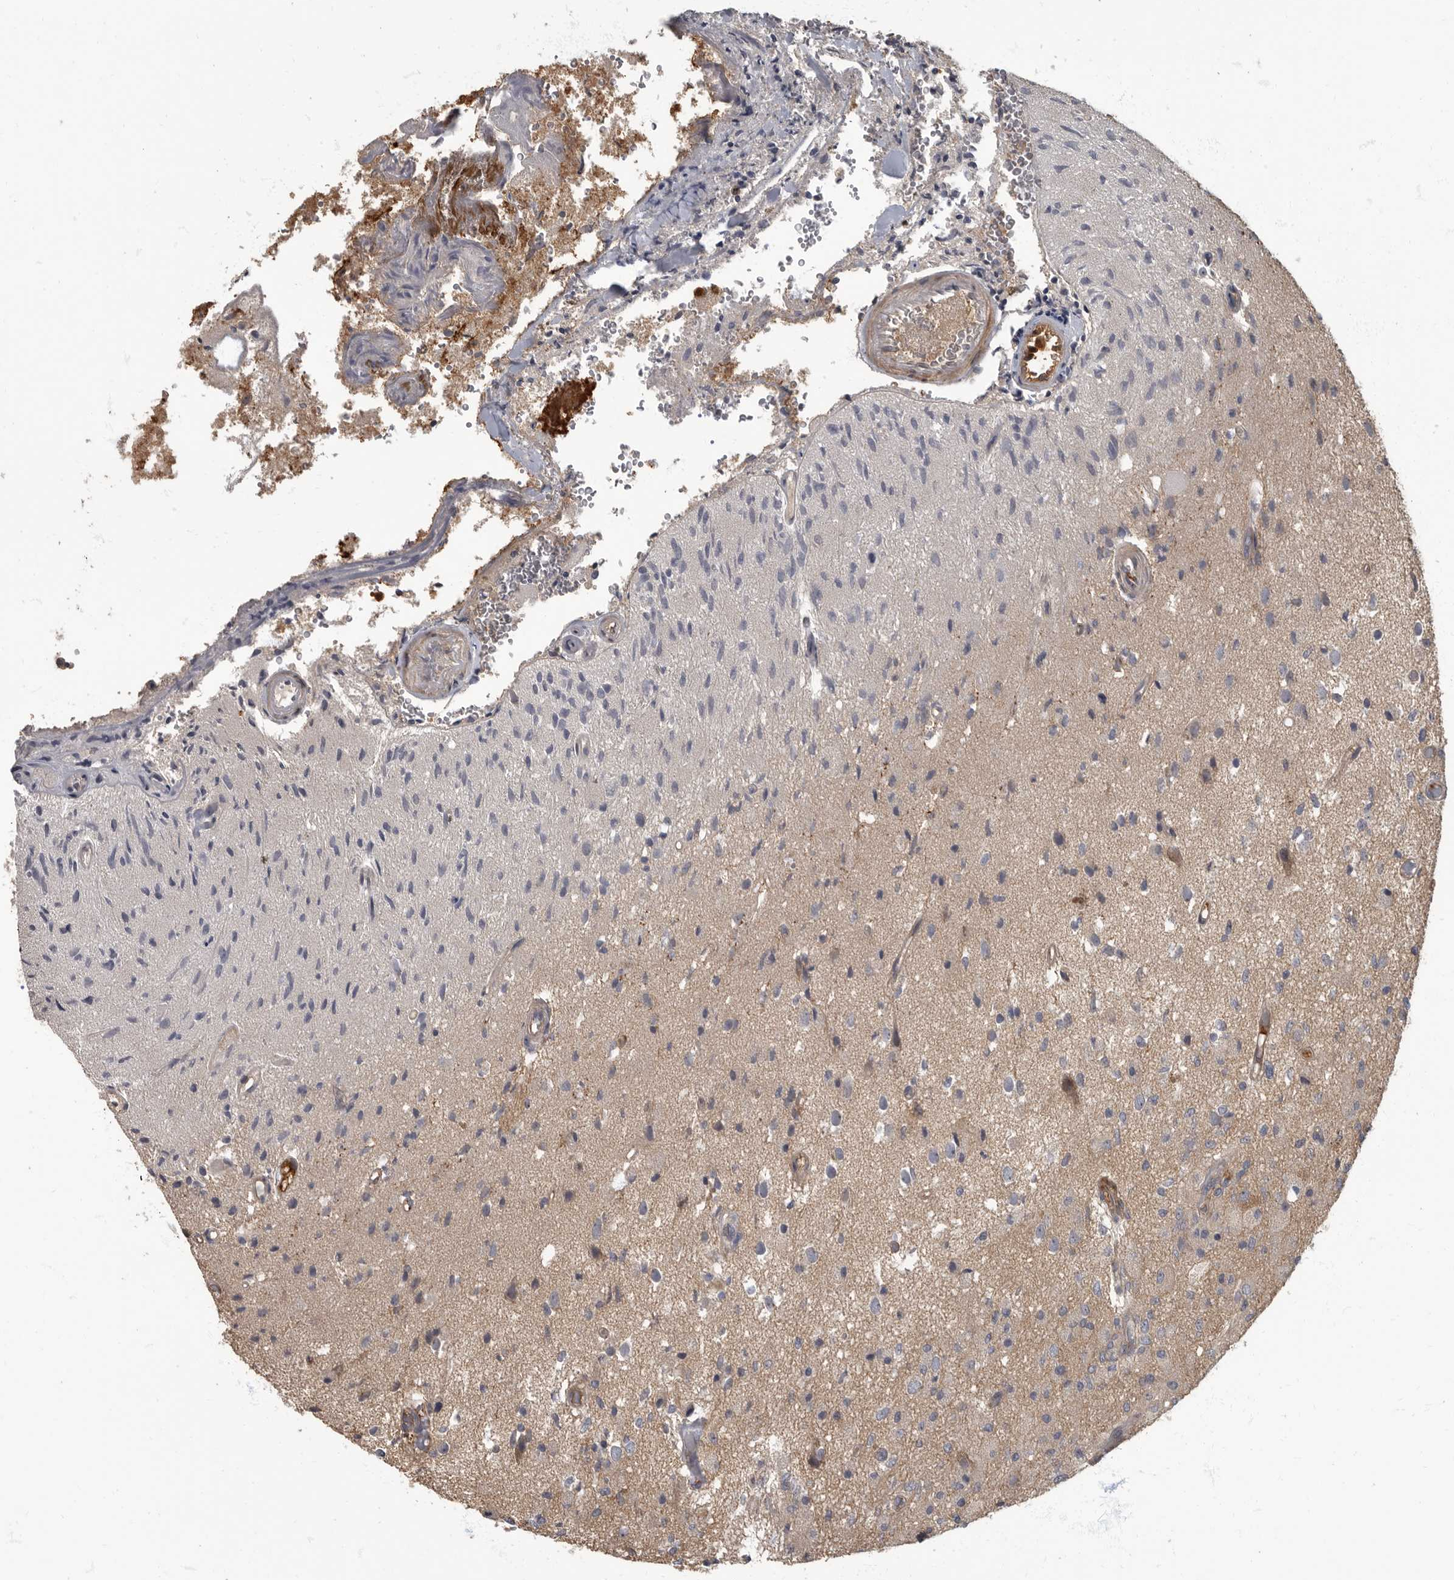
{"staining": {"intensity": "weak", "quantity": "25%-75%", "location": "cytoplasmic/membranous"}, "tissue": "glioma", "cell_type": "Tumor cells", "image_type": "cancer", "snomed": [{"axis": "morphology", "description": "Normal tissue, NOS"}, {"axis": "morphology", "description": "Glioma, malignant, High grade"}, {"axis": "topography", "description": "Cerebral cortex"}], "caption": "This micrograph shows glioma stained with immunohistochemistry (IHC) to label a protein in brown. The cytoplasmic/membranous of tumor cells show weak positivity for the protein. Nuclei are counter-stained blue.", "gene": "DAAM1", "patient": {"sex": "male", "age": 77}}